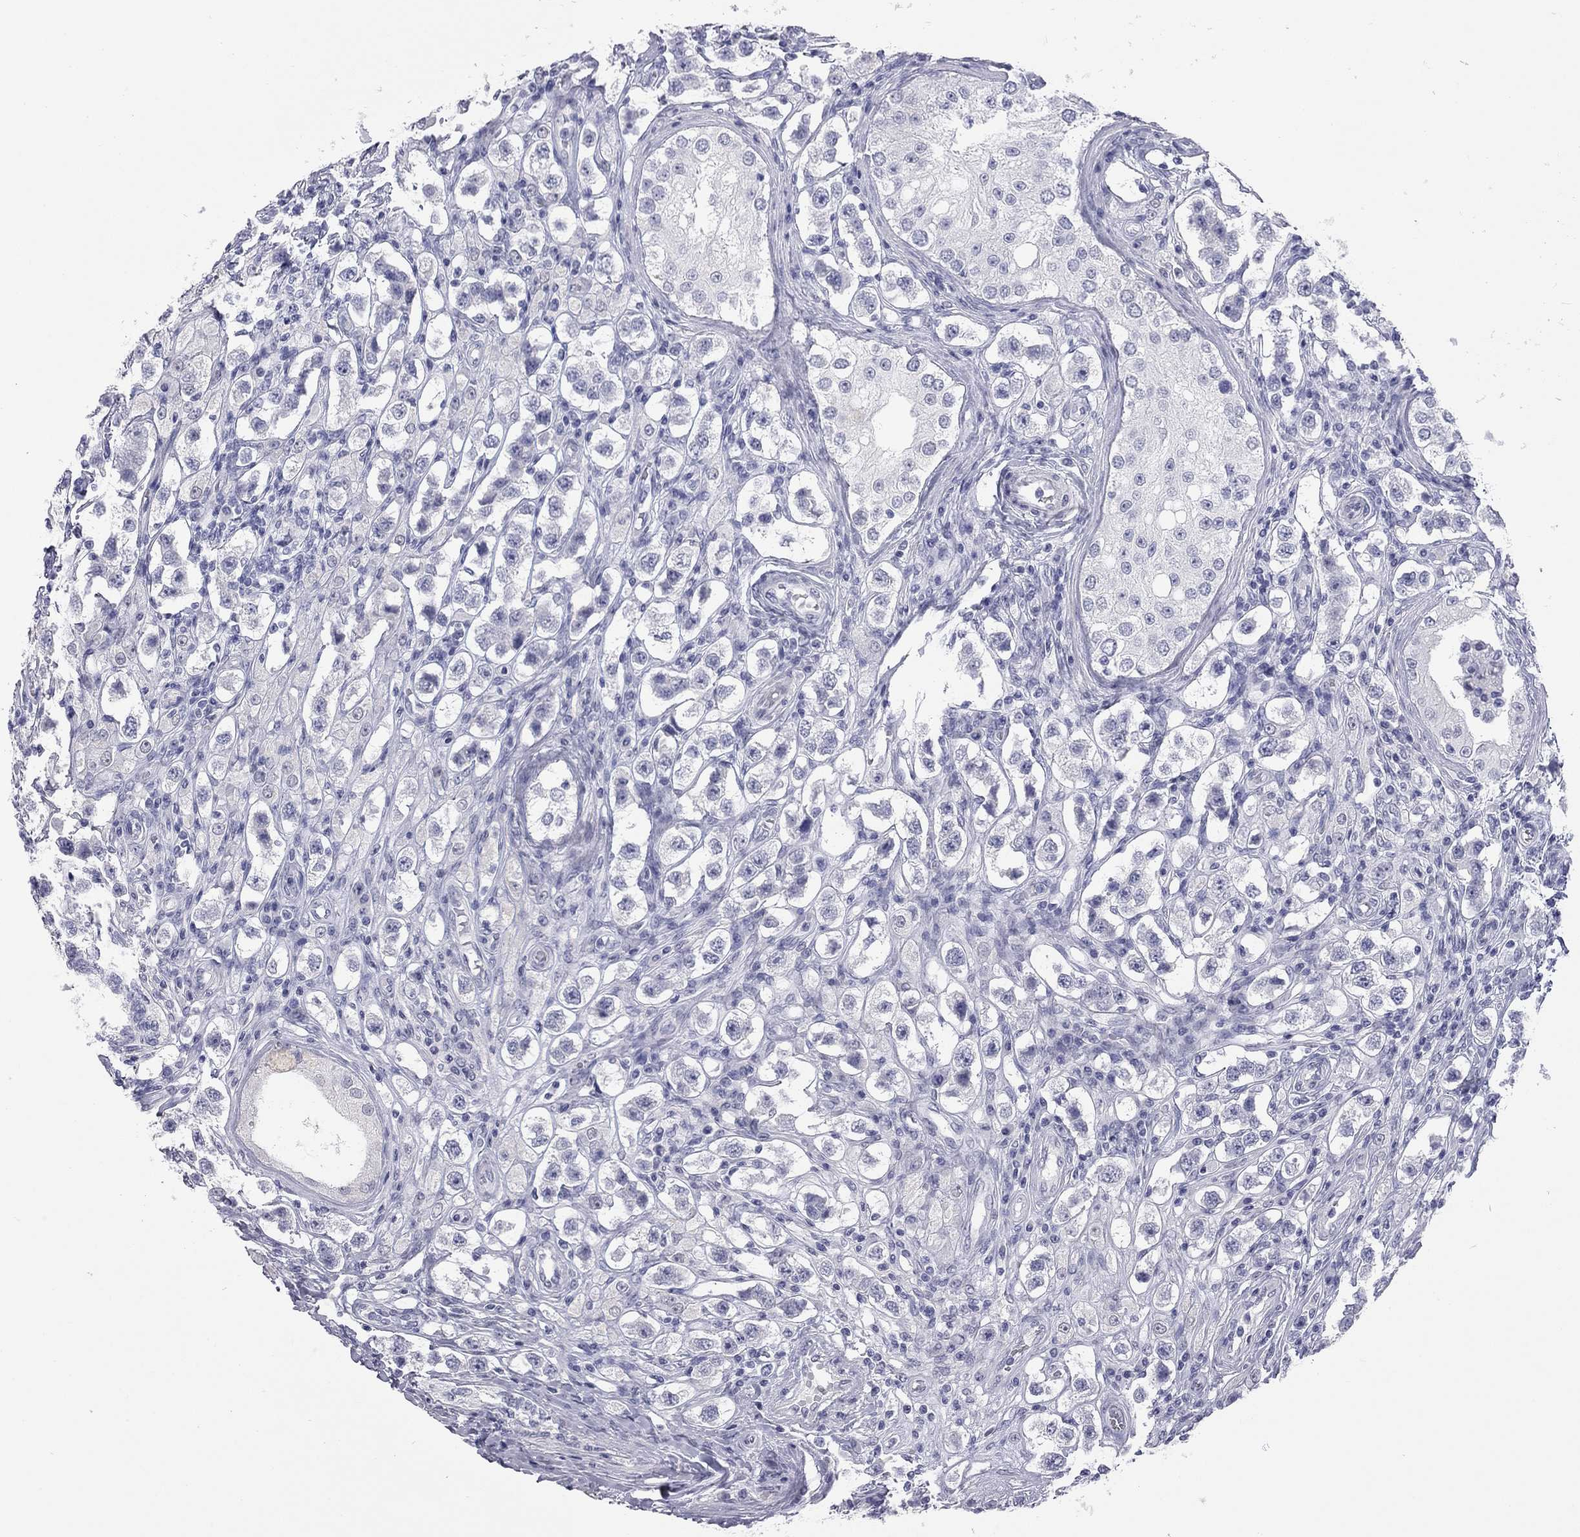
{"staining": {"intensity": "negative", "quantity": "none", "location": "none"}, "tissue": "testis cancer", "cell_type": "Tumor cells", "image_type": "cancer", "snomed": [{"axis": "morphology", "description": "Seminoma, NOS"}, {"axis": "topography", "description": "Testis"}], "caption": "Tumor cells are negative for brown protein staining in testis cancer.", "gene": "AK8", "patient": {"sex": "male", "age": 37}}